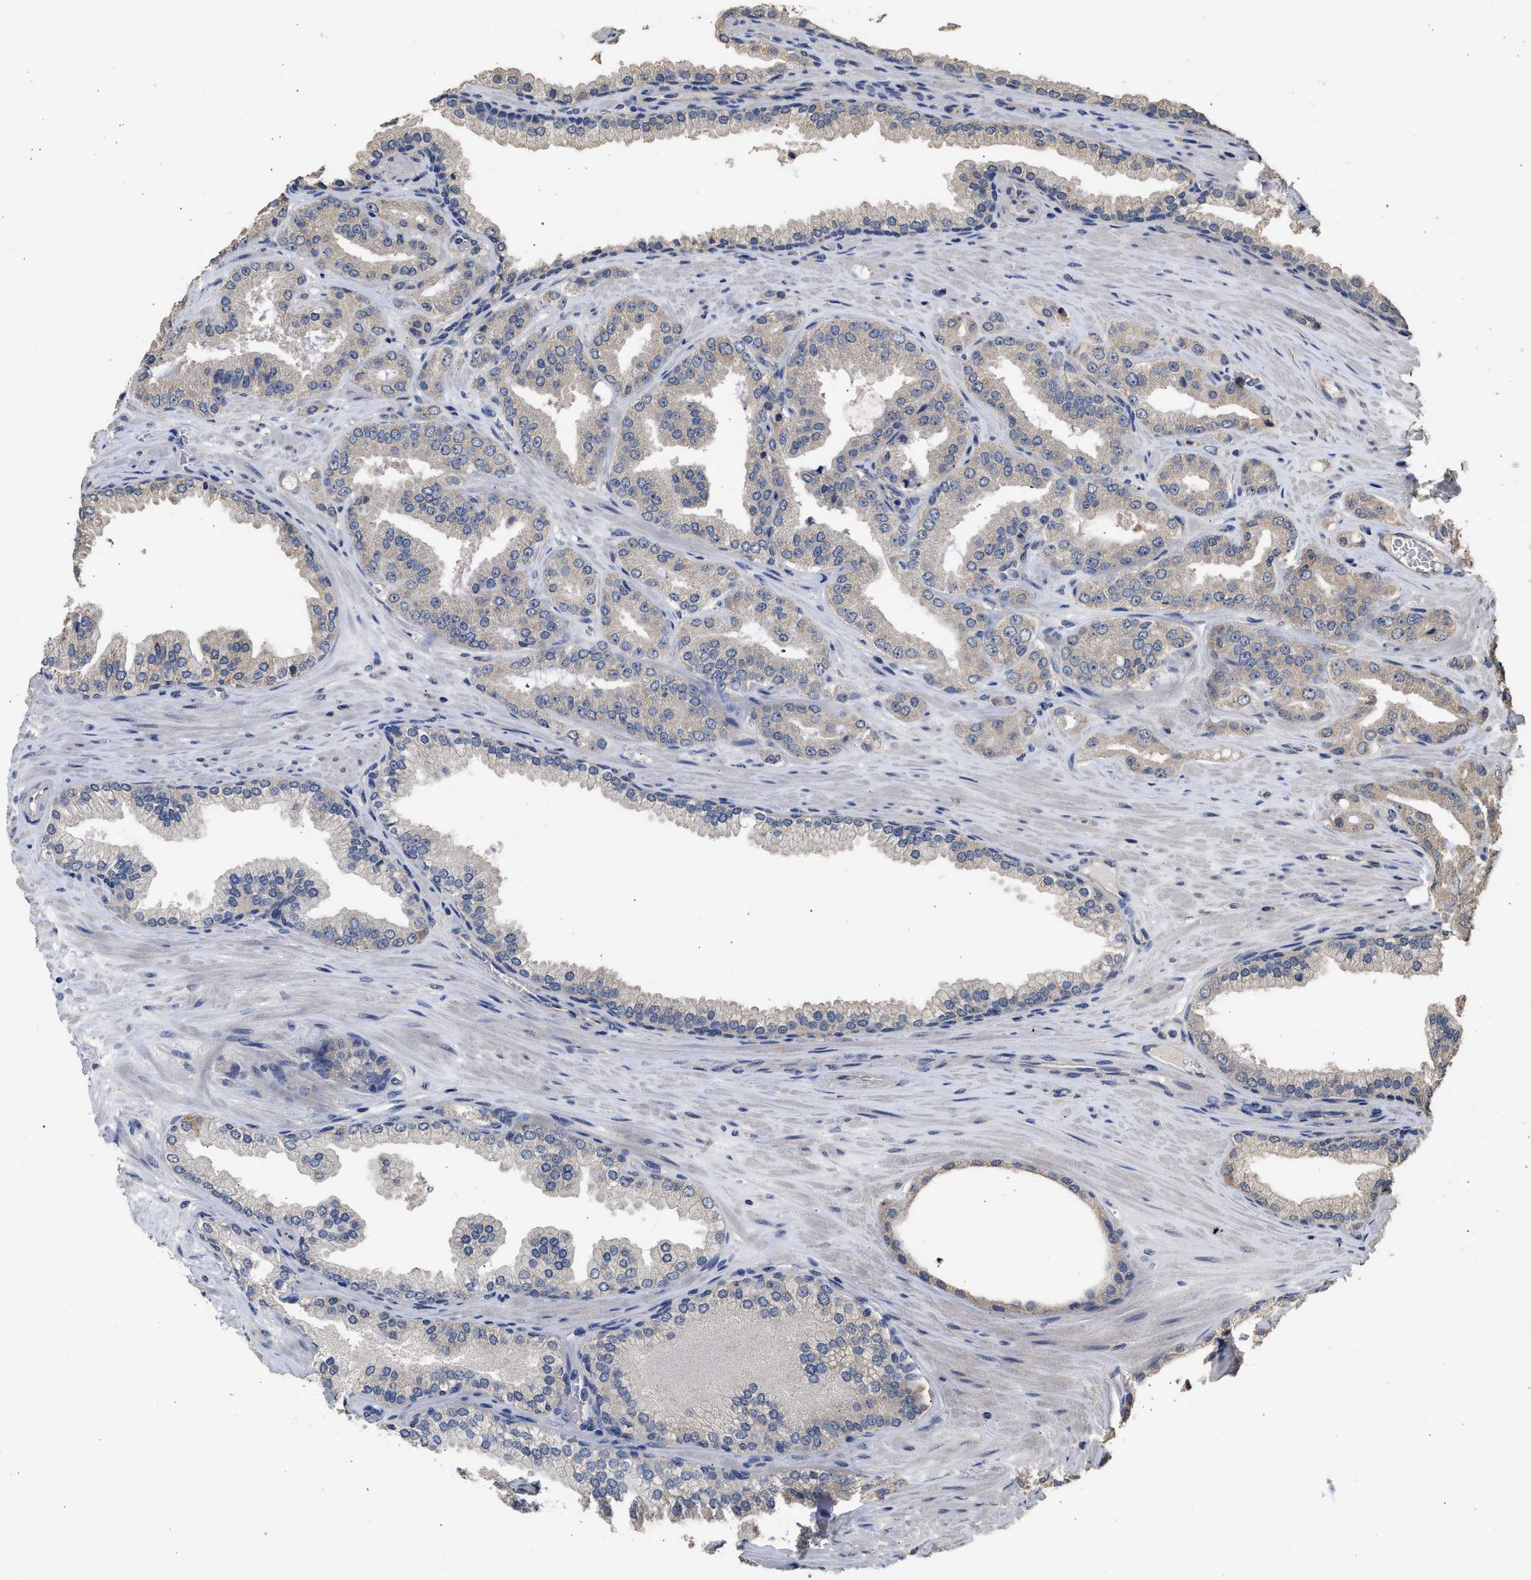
{"staining": {"intensity": "negative", "quantity": "none", "location": "none"}, "tissue": "prostate cancer", "cell_type": "Tumor cells", "image_type": "cancer", "snomed": [{"axis": "morphology", "description": "Adenocarcinoma, High grade"}, {"axis": "topography", "description": "Prostate"}], "caption": "Immunohistochemistry (IHC) of human prostate cancer (high-grade adenocarcinoma) exhibits no expression in tumor cells.", "gene": "SPINT2", "patient": {"sex": "male", "age": 71}}